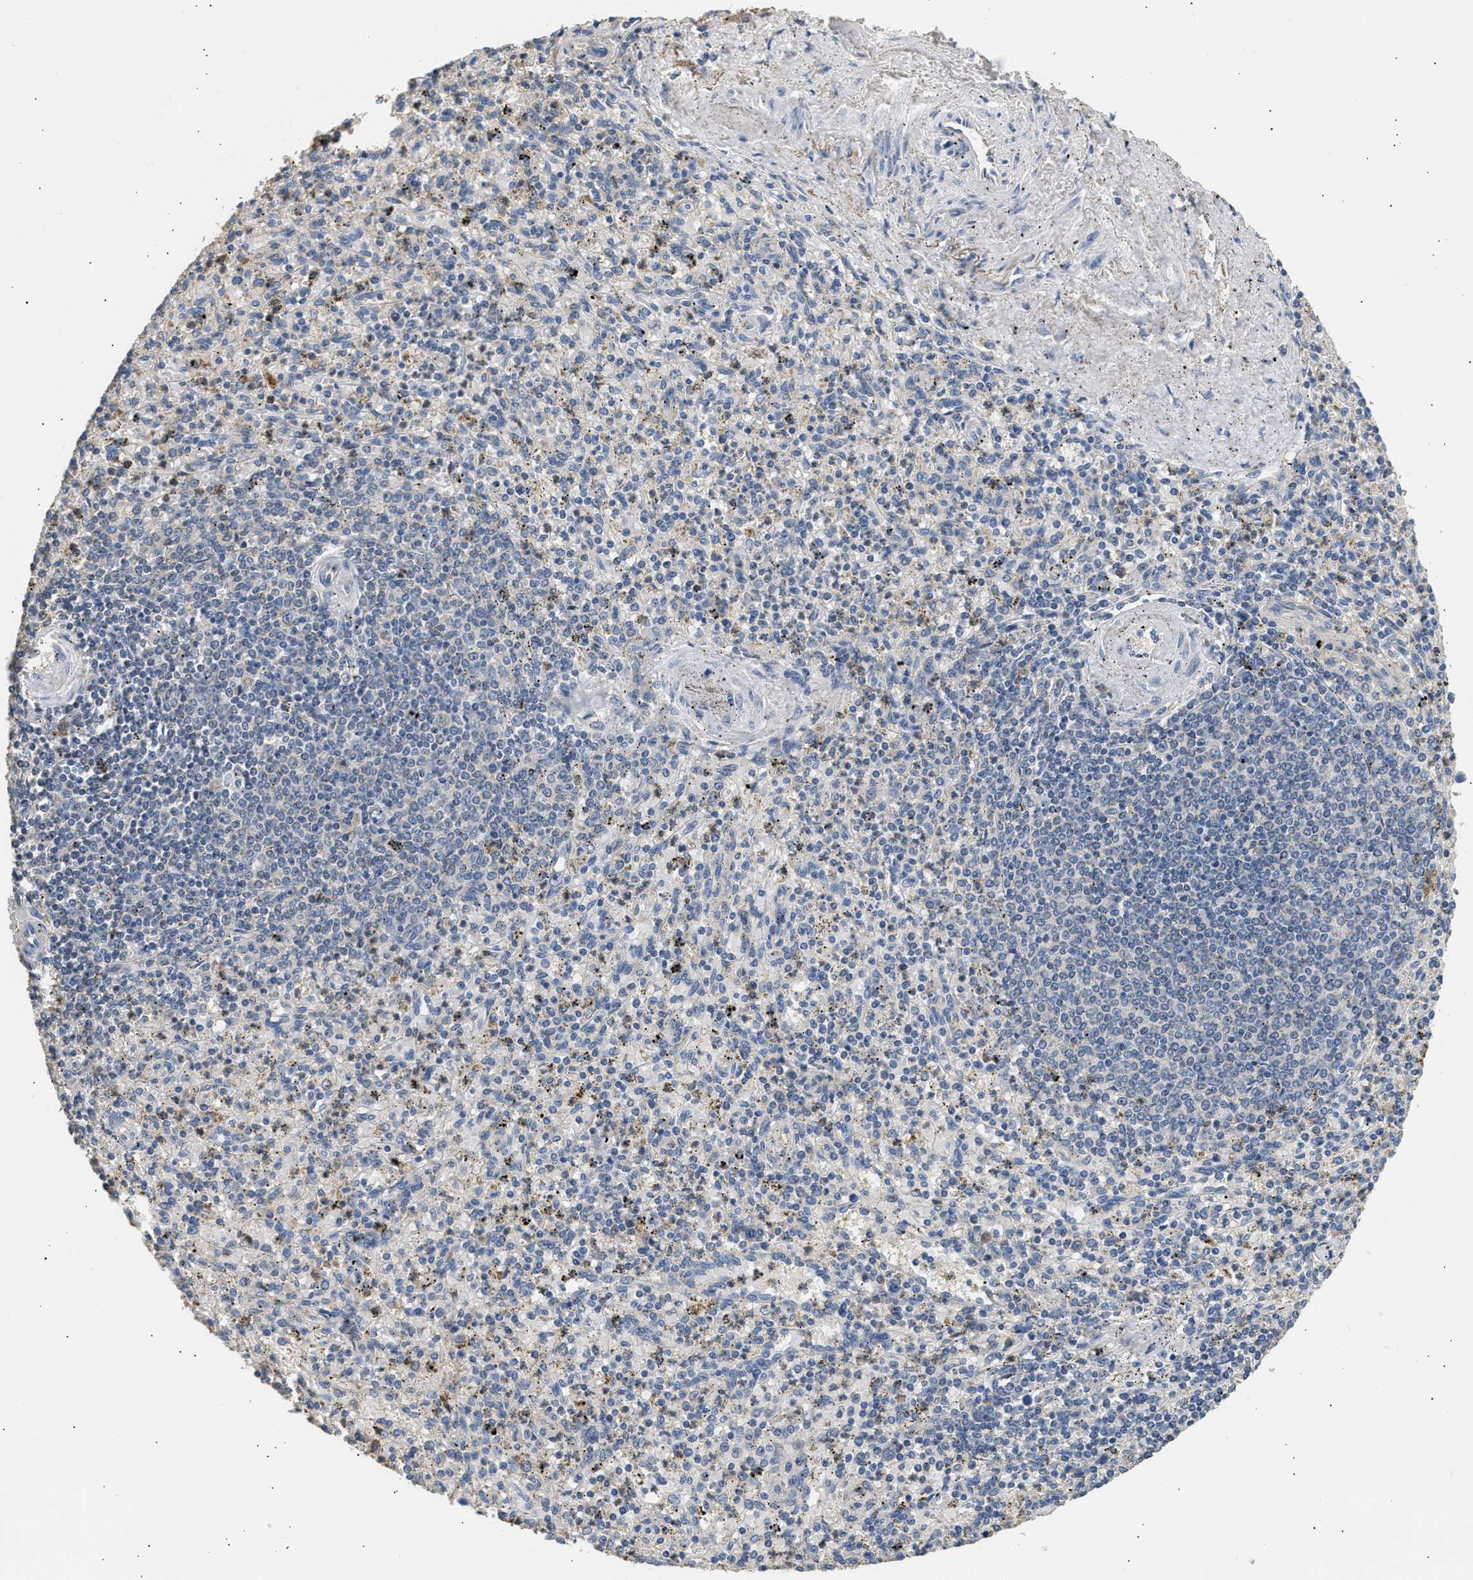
{"staining": {"intensity": "negative", "quantity": "none", "location": "none"}, "tissue": "spleen", "cell_type": "Cells in red pulp", "image_type": "normal", "snomed": [{"axis": "morphology", "description": "Normal tissue, NOS"}, {"axis": "topography", "description": "Spleen"}], "caption": "Protein analysis of normal spleen displays no significant staining in cells in red pulp. Nuclei are stained in blue.", "gene": "WDR31", "patient": {"sex": "male", "age": 72}}